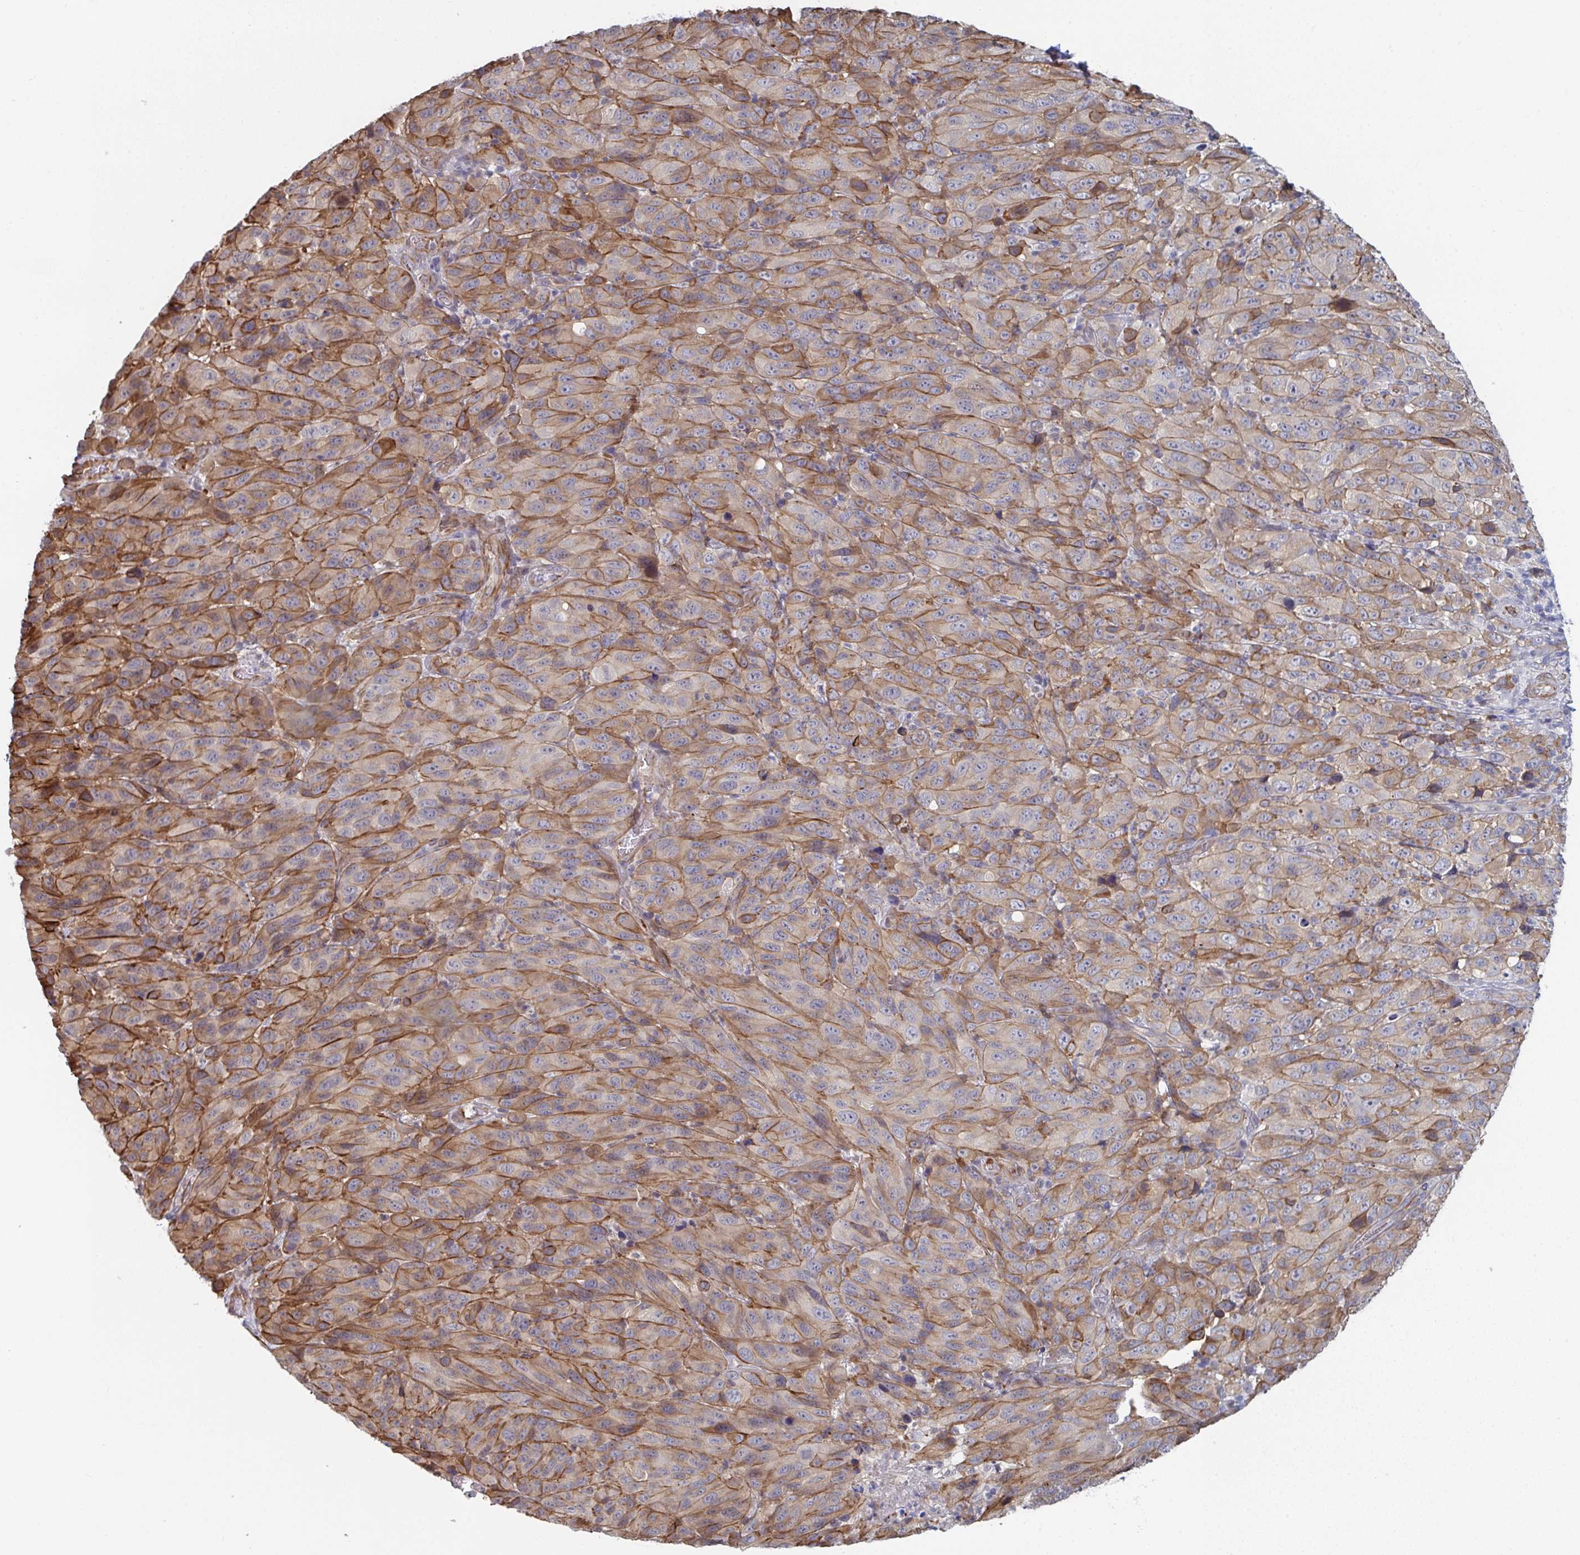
{"staining": {"intensity": "moderate", "quantity": ">75%", "location": "cytoplasmic/membranous"}, "tissue": "melanoma", "cell_type": "Tumor cells", "image_type": "cancer", "snomed": [{"axis": "morphology", "description": "Malignant melanoma, NOS"}, {"axis": "topography", "description": "Skin"}], "caption": "Immunohistochemistry (IHC) staining of melanoma, which reveals medium levels of moderate cytoplasmic/membranous expression in about >75% of tumor cells indicating moderate cytoplasmic/membranous protein positivity. The staining was performed using DAB (brown) for protein detection and nuclei were counterstained in hematoxylin (blue).", "gene": "NEURL4", "patient": {"sex": "male", "age": 85}}